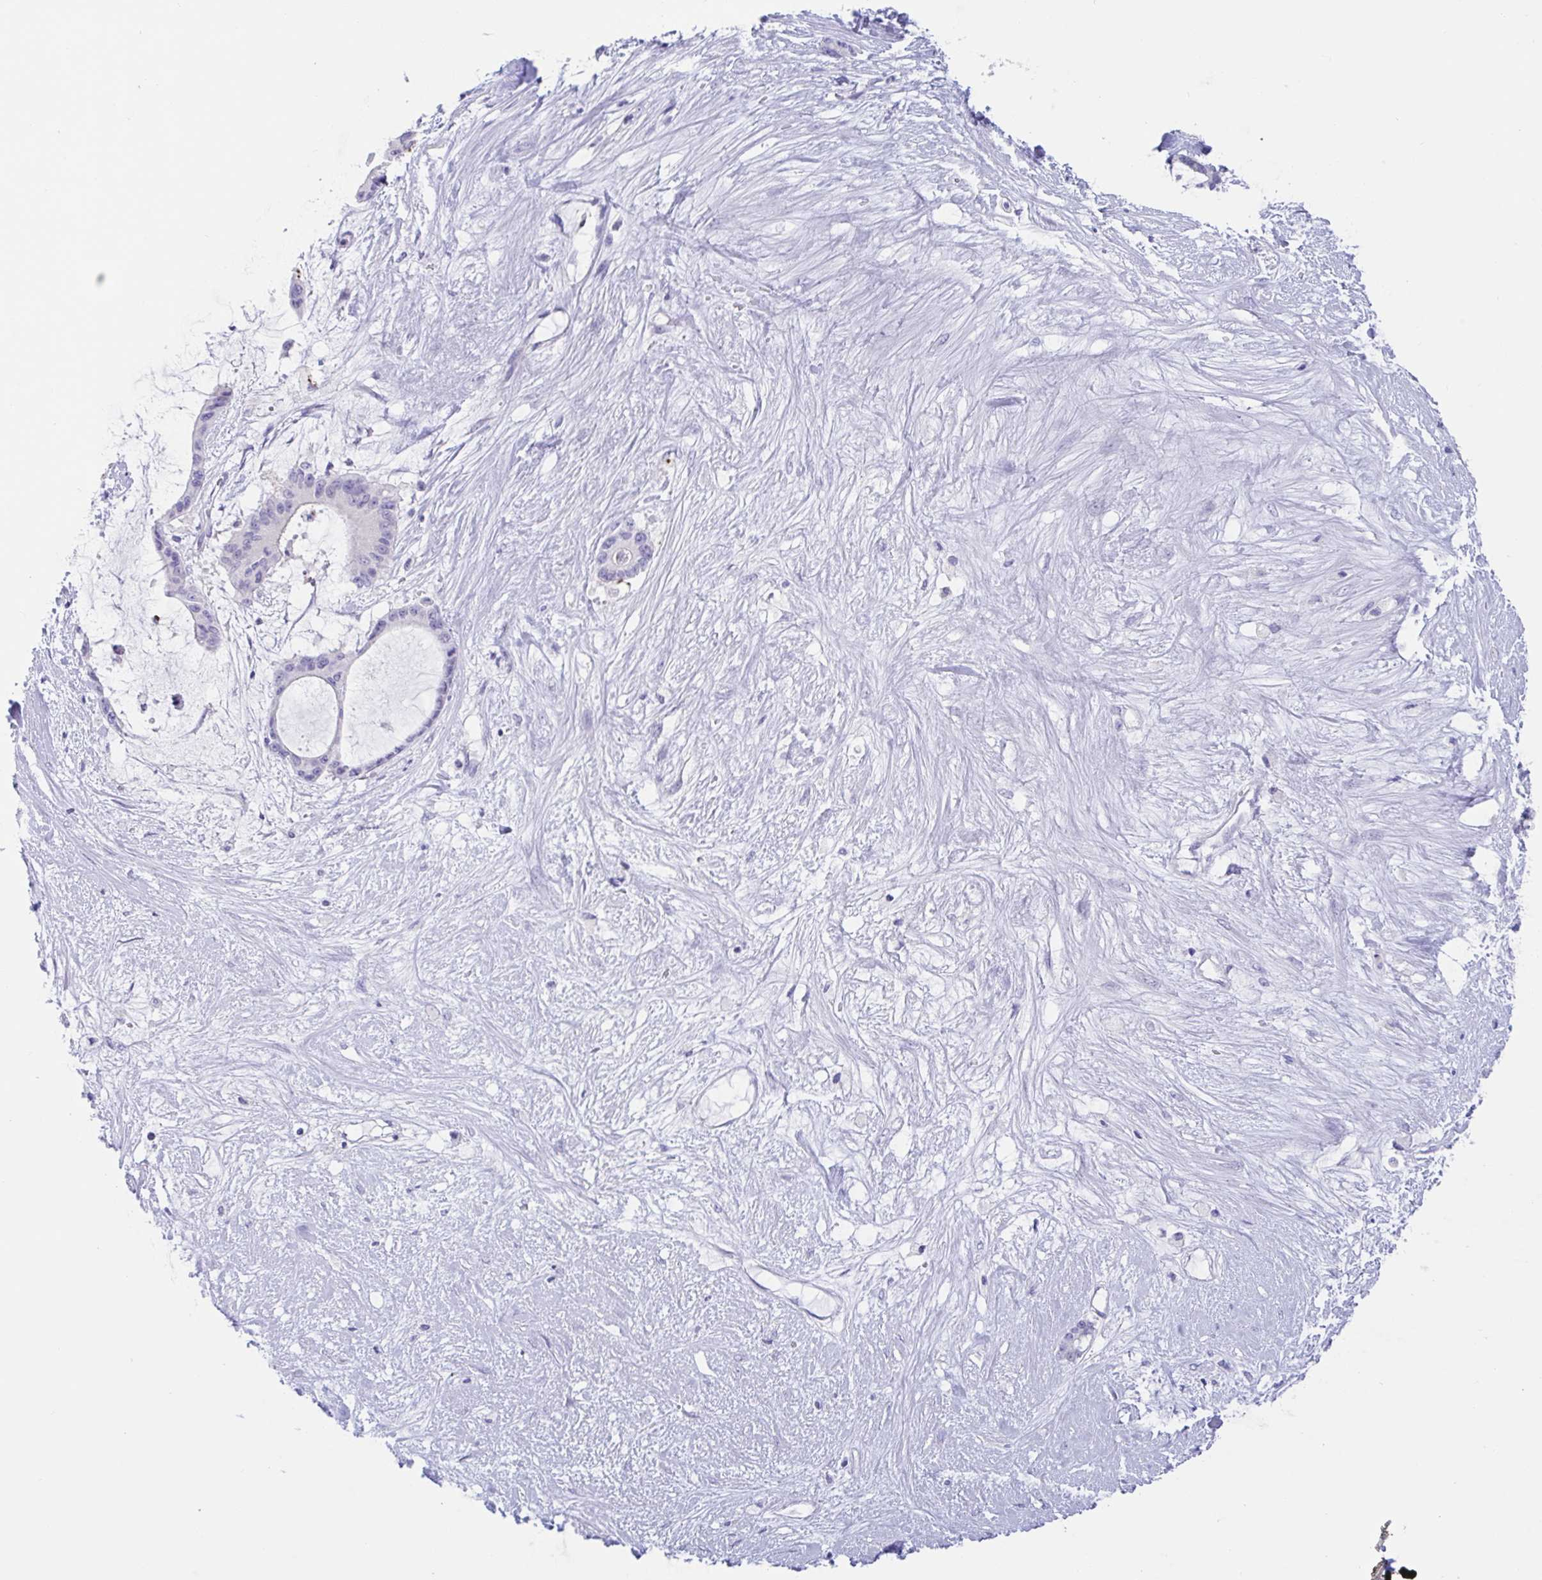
{"staining": {"intensity": "negative", "quantity": "none", "location": "none"}, "tissue": "liver cancer", "cell_type": "Tumor cells", "image_type": "cancer", "snomed": [{"axis": "morphology", "description": "Normal tissue, NOS"}, {"axis": "morphology", "description": "Cholangiocarcinoma"}, {"axis": "topography", "description": "Liver"}, {"axis": "topography", "description": "Peripheral nerve tissue"}], "caption": "The photomicrograph exhibits no staining of tumor cells in liver cancer (cholangiocarcinoma).", "gene": "OR6N2", "patient": {"sex": "female", "age": 73}}